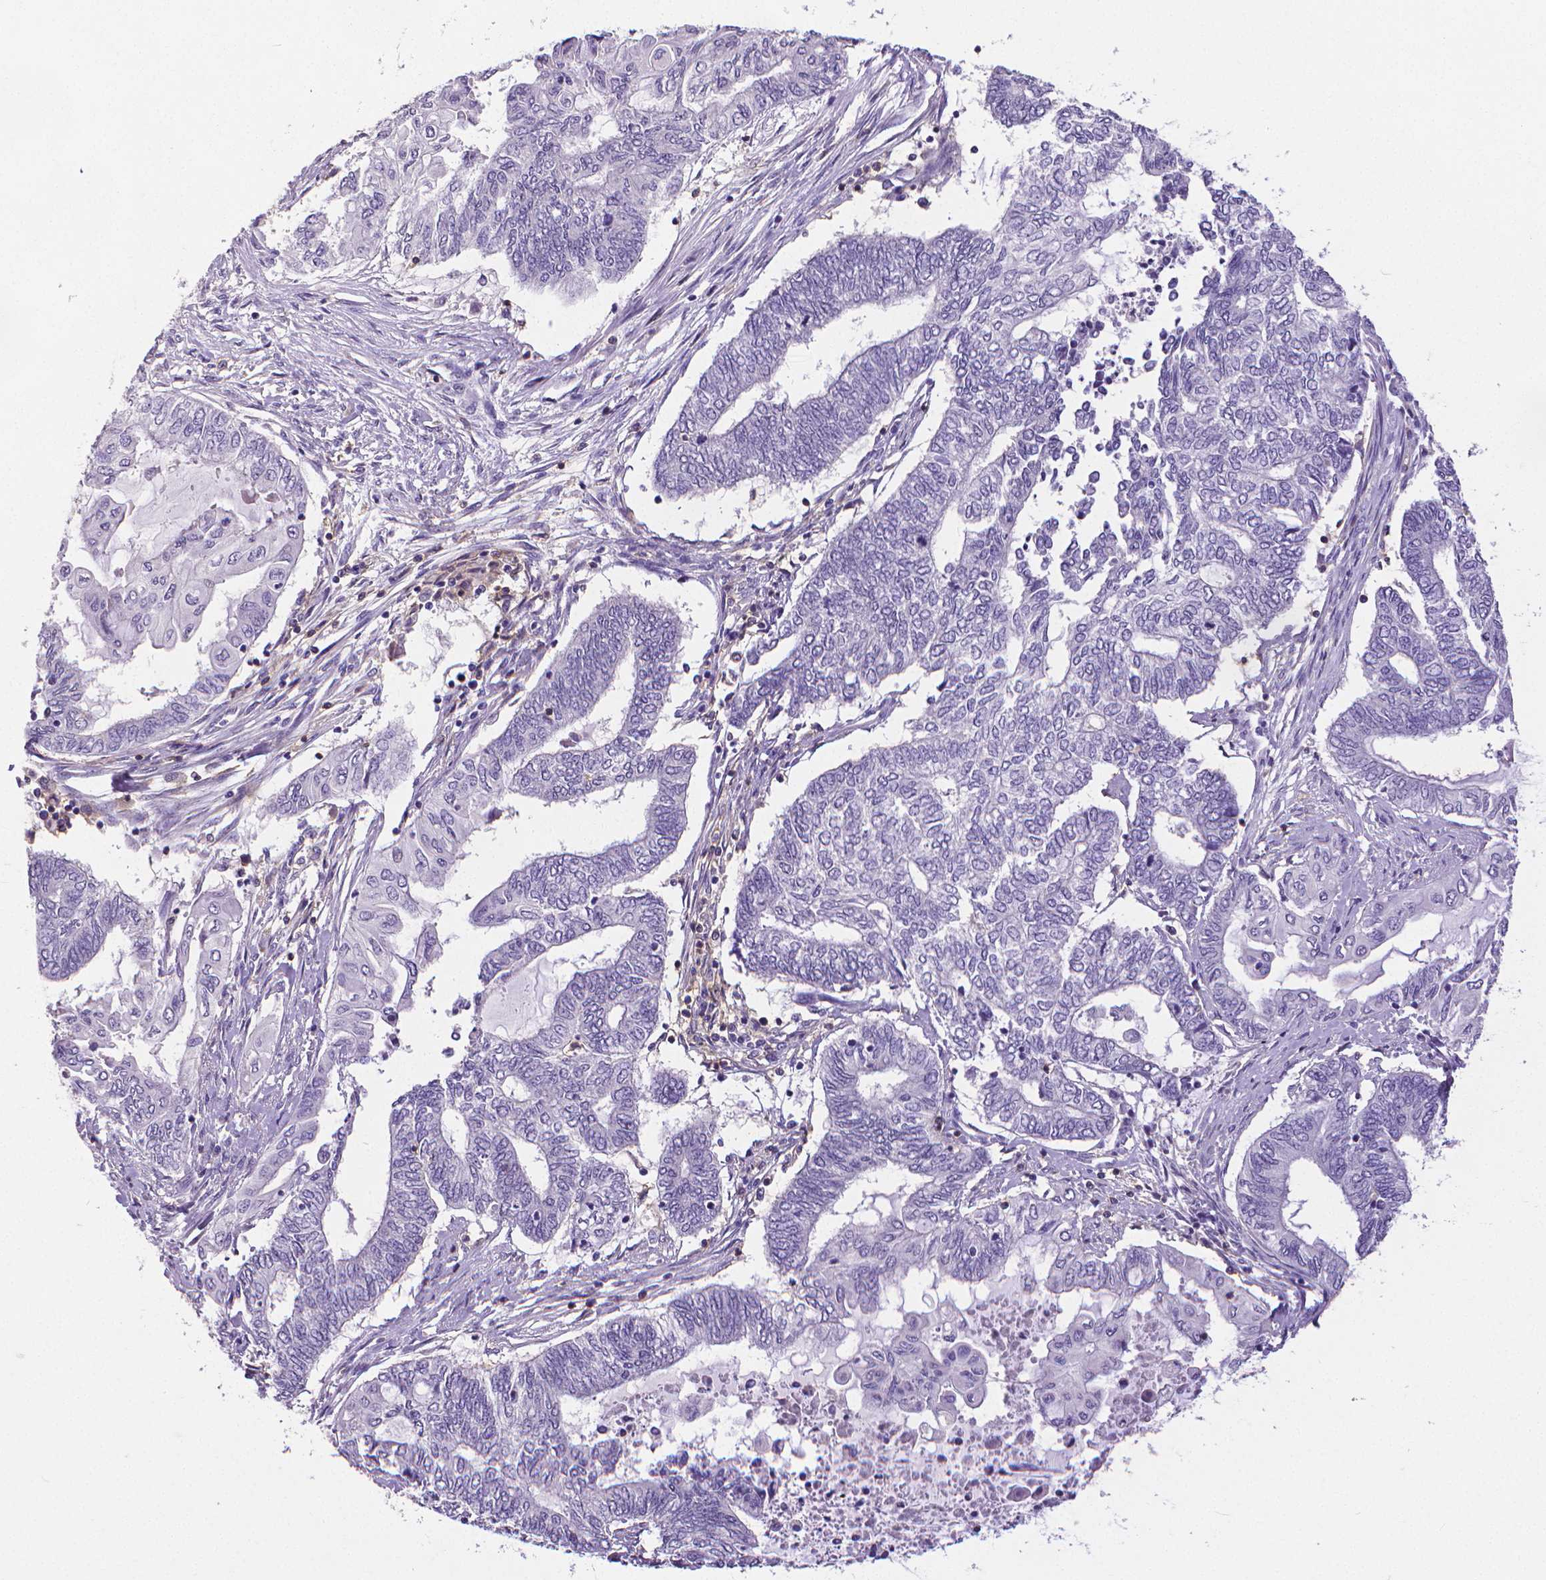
{"staining": {"intensity": "negative", "quantity": "none", "location": "none"}, "tissue": "endometrial cancer", "cell_type": "Tumor cells", "image_type": "cancer", "snomed": [{"axis": "morphology", "description": "Adenocarcinoma, NOS"}, {"axis": "topography", "description": "Uterus"}, {"axis": "topography", "description": "Endometrium"}], "caption": "This is an immunohistochemistry (IHC) micrograph of endometrial cancer (adenocarcinoma). There is no expression in tumor cells.", "gene": "CD4", "patient": {"sex": "female", "age": 70}}